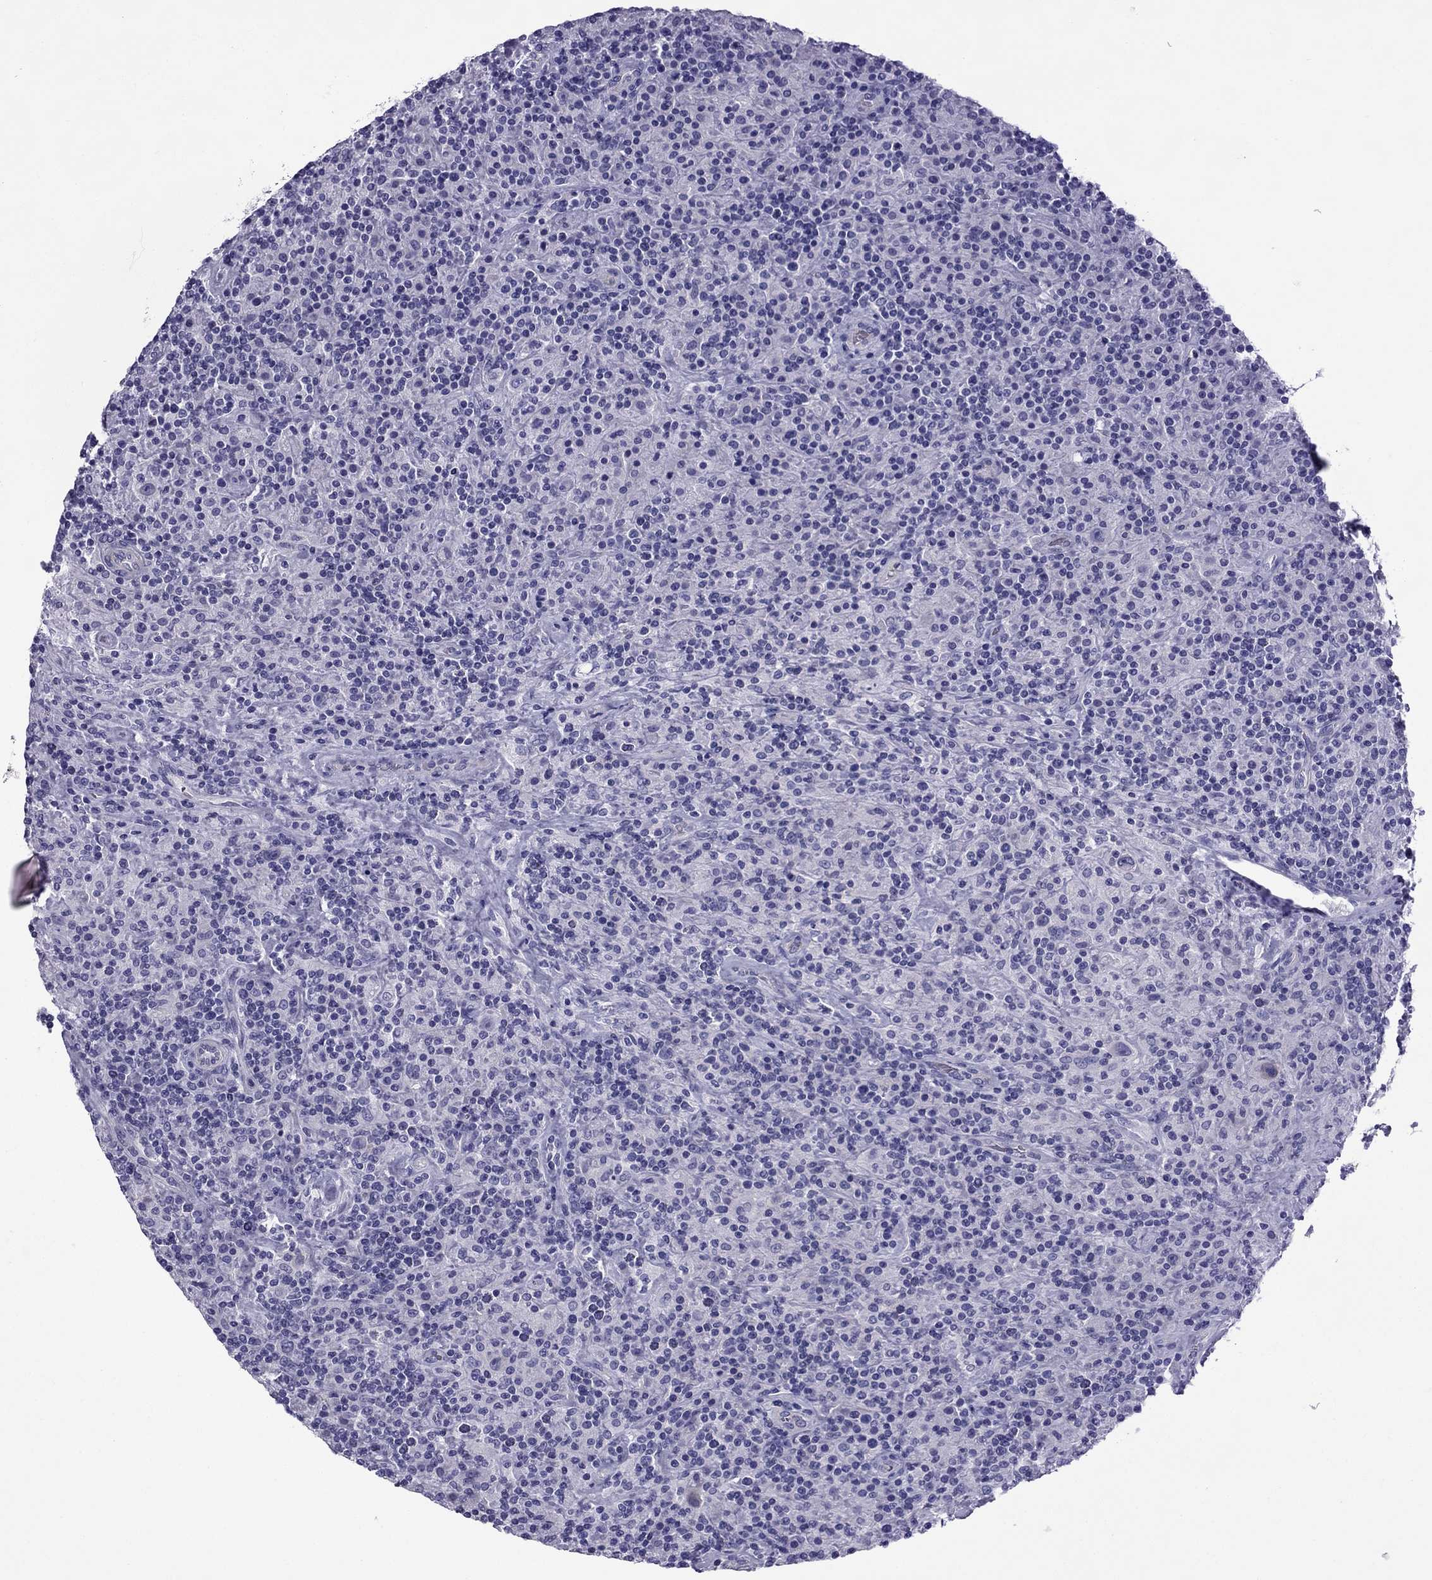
{"staining": {"intensity": "negative", "quantity": "none", "location": "none"}, "tissue": "lymphoma", "cell_type": "Tumor cells", "image_type": "cancer", "snomed": [{"axis": "morphology", "description": "Hodgkin's disease, NOS"}, {"axis": "topography", "description": "Lymph node"}], "caption": "Tumor cells are negative for protein expression in human Hodgkin's disease. Brightfield microscopy of IHC stained with DAB (brown) and hematoxylin (blue), captured at high magnification.", "gene": "MYL11", "patient": {"sex": "male", "age": 70}}